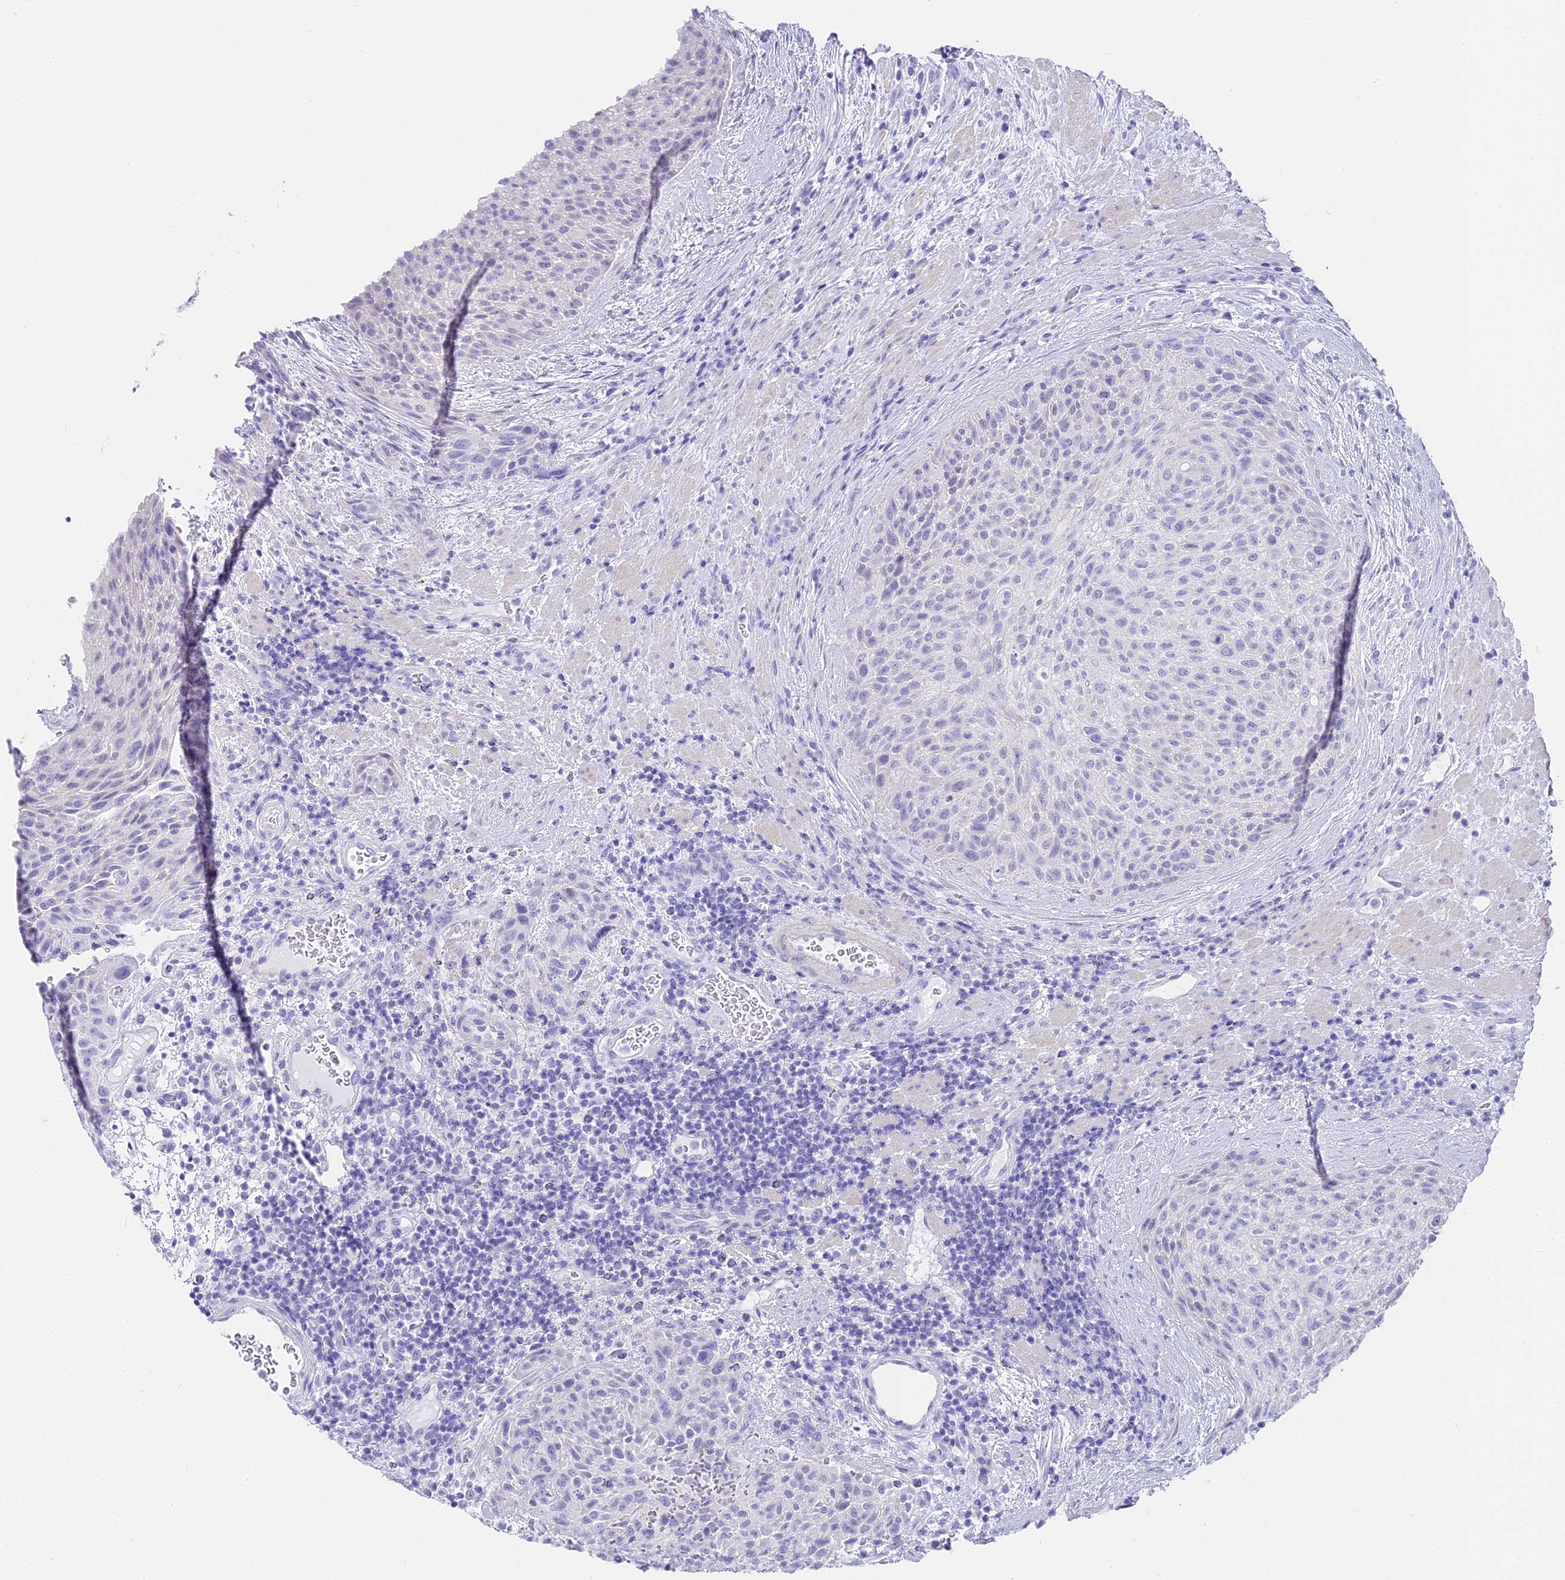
{"staining": {"intensity": "negative", "quantity": "none", "location": "none"}, "tissue": "urothelial cancer", "cell_type": "Tumor cells", "image_type": "cancer", "snomed": [{"axis": "morphology", "description": "Normal tissue, NOS"}, {"axis": "morphology", "description": "Urothelial carcinoma, NOS"}, {"axis": "topography", "description": "Urinary bladder"}, {"axis": "topography", "description": "Peripheral nerve tissue"}], "caption": "DAB (3,3'-diaminobenzidine) immunohistochemical staining of human urothelial cancer demonstrates no significant staining in tumor cells.", "gene": "ABHD14A-ACY1", "patient": {"sex": "male", "age": 35}}